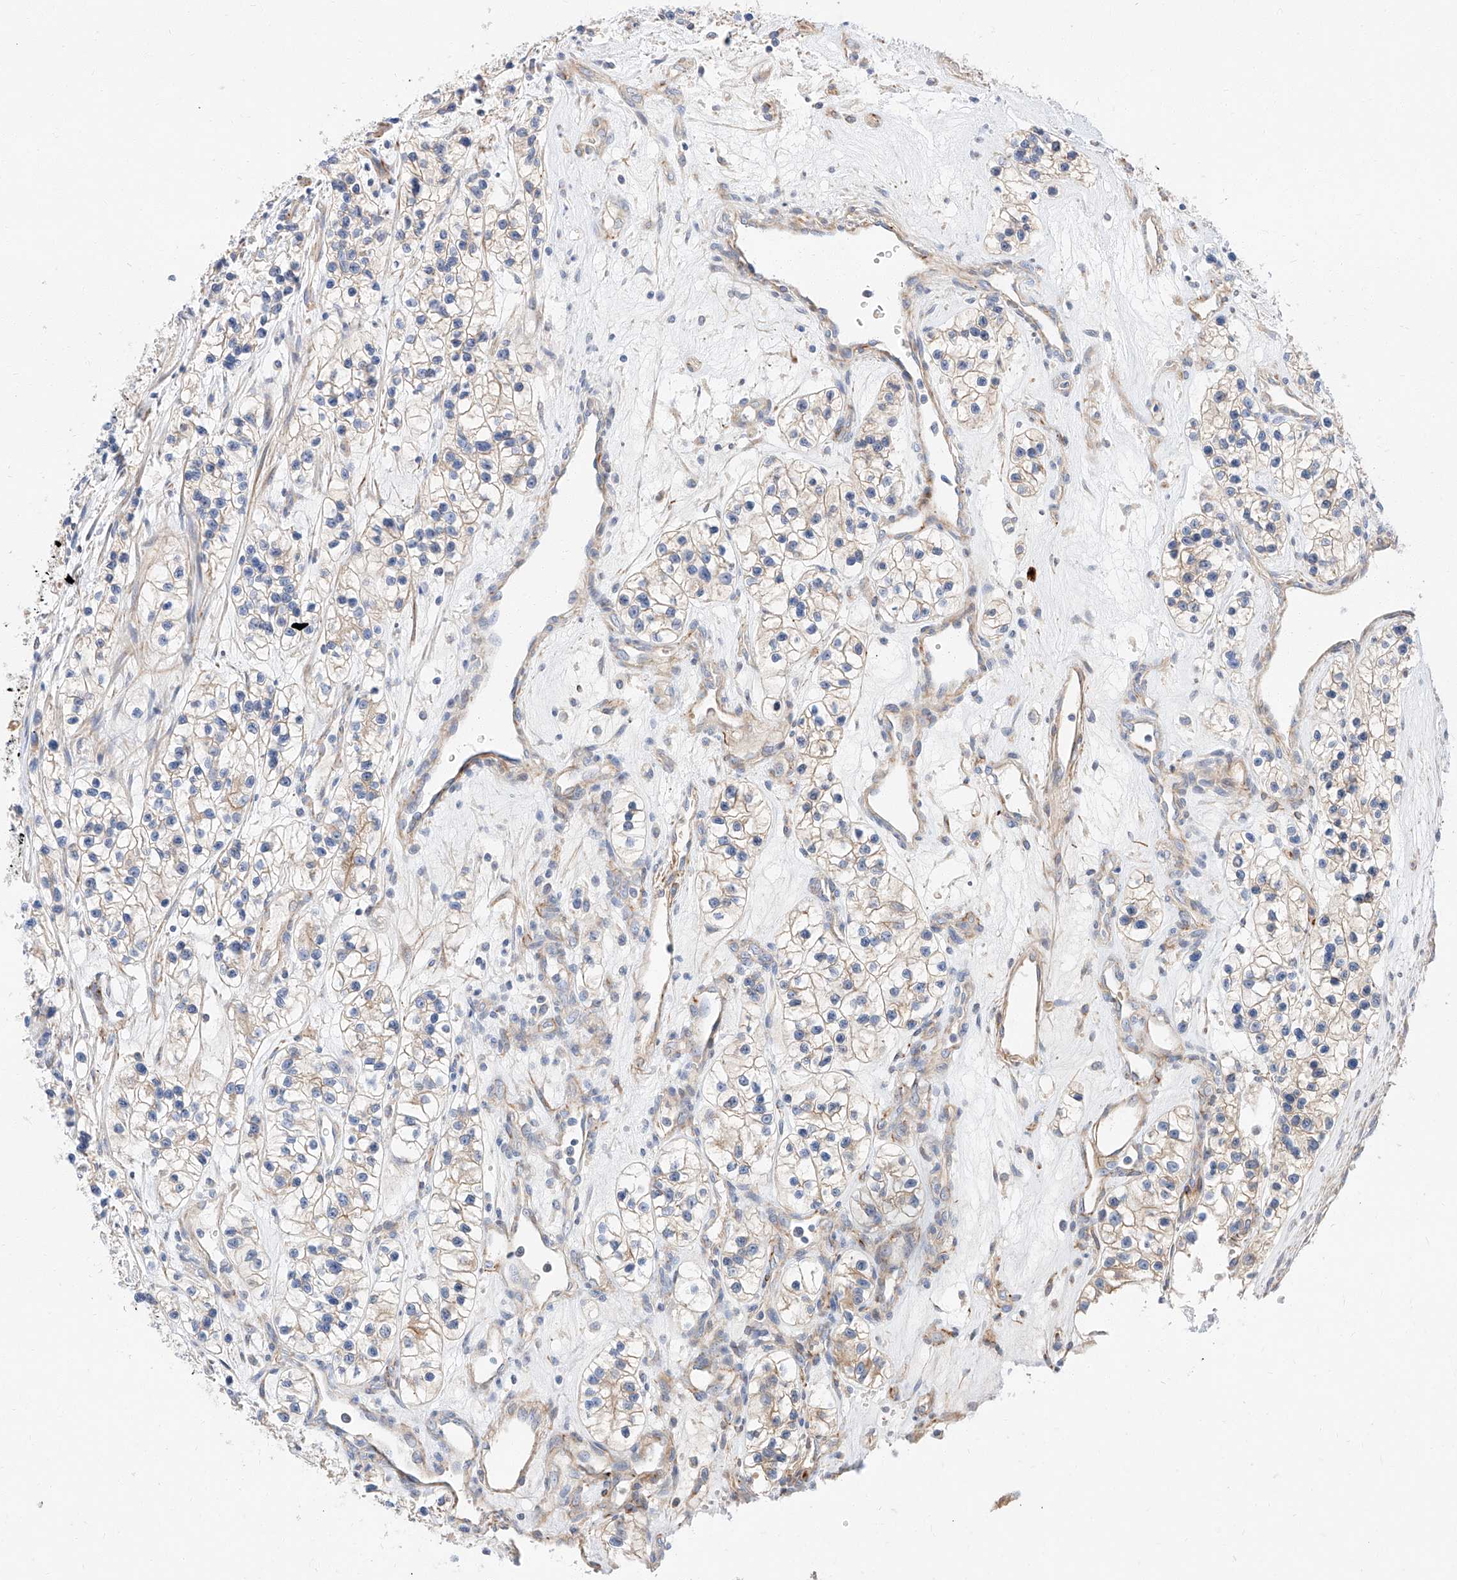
{"staining": {"intensity": "weak", "quantity": "<25%", "location": "cytoplasmic/membranous"}, "tissue": "renal cancer", "cell_type": "Tumor cells", "image_type": "cancer", "snomed": [{"axis": "morphology", "description": "Adenocarcinoma, NOS"}, {"axis": "topography", "description": "Kidney"}], "caption": "Immunohistochemical staining of human renal cancer shows no significant staining in tumor cells.", "gene": "GLMN", "patient": {"sex": "female", "age": 57}}